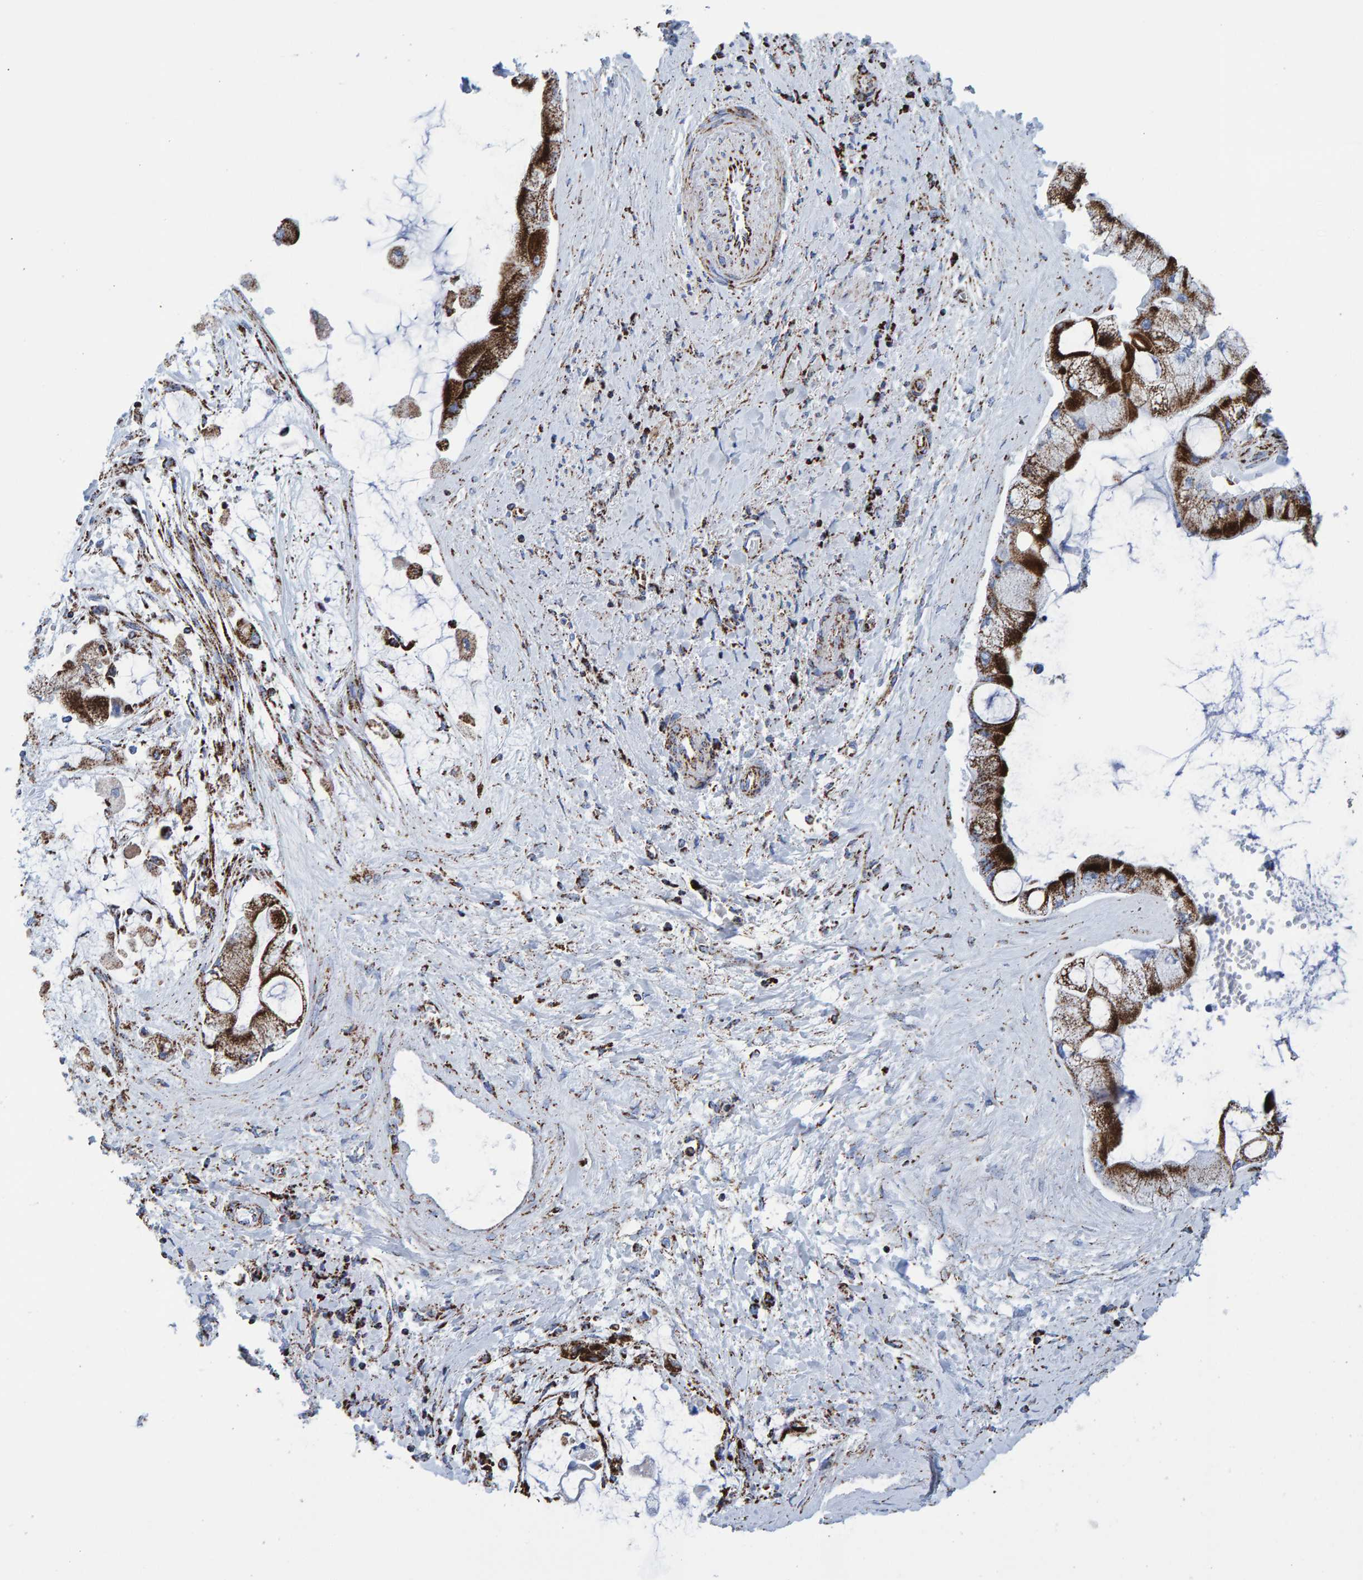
{"staining": {"intensity": "strong", "quantity": ">75%", "location": "cytoplasmic/membranous"}, "tissue": "liver cancer", "cell_type": "Tumor cells", "image_type": "cancer", "snomed": [{"axis": "morphology", "description": "Cholangiocarcinoma"}, {"axis": "topography", "description": "Liver"}], "caption": "High-magnification brightfield microscopy of liver cancer (cholangiocarcinoma) stained with DAB (brown) and counterstained with hematoxylin (blue). tumor cells exhibit strong cytoplasmic/membranous staining is appreciated in about>75% of cells.", "gene": "ENSG00000262660", "patient": {"sex": "male", "age": 50}}